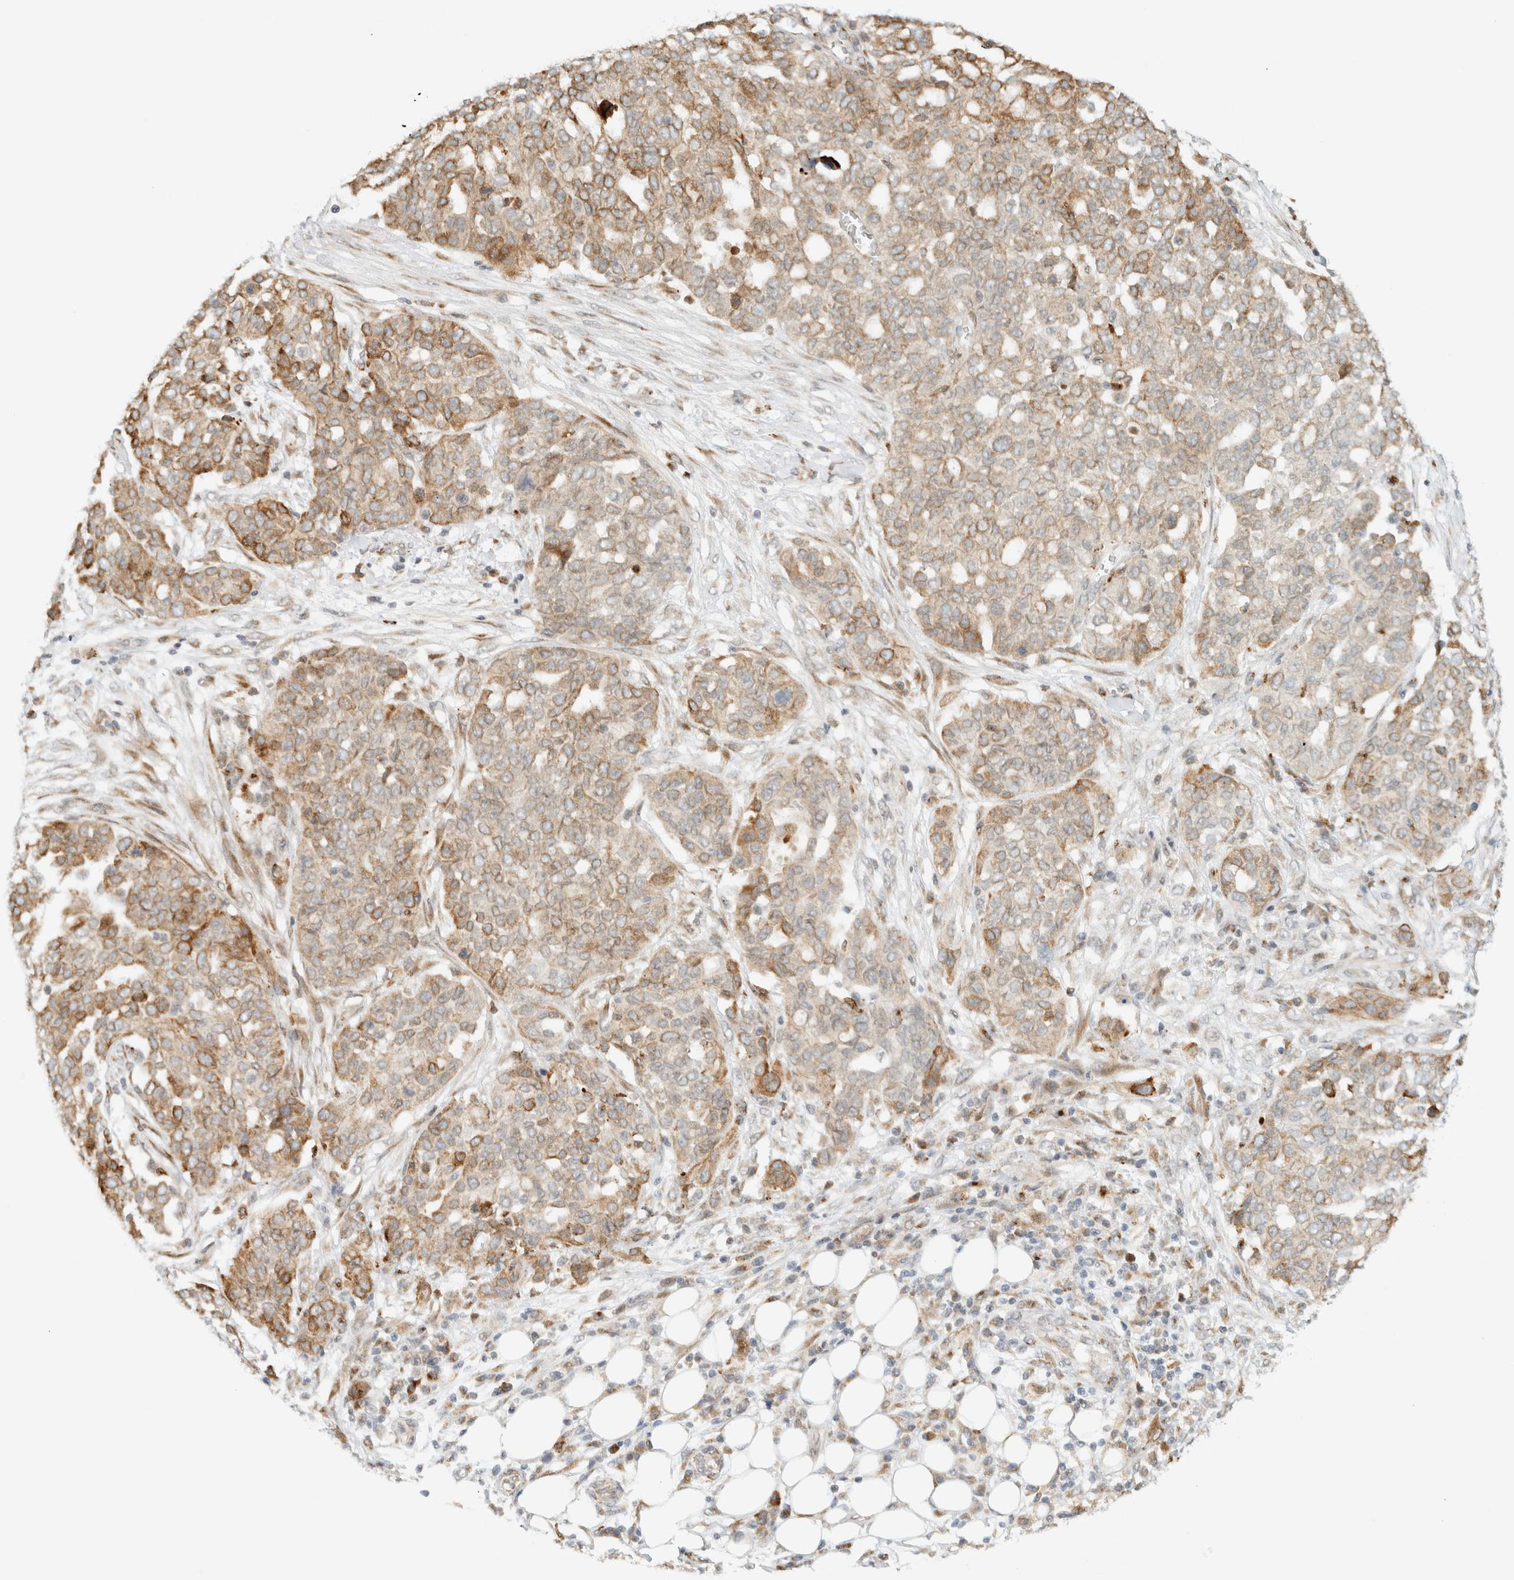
{"staining": {"intensity": "moderate", "quantity": "<25%", "location": "cytoplasmic/membranous"}, "tissue": "ovarian cancer", "cell_type": "Tumor cells", "image_type": "cancer", "snomed": [{"axis": "morphology", "description": "Cystadenocarcinoma, serous, NOS"}, {"axis": "topography", "description": "Soft tissue"}, {"axis": "topography", "description": "Ovary"}], "caption": "IHC image of ovarian serous cystadenocarcinoma stained for a protein (brown), which shows low levels of moderate cytoplasmic/membranous positivity in about <25% of tumor cells.", "gene": "ITPRID1", "patient": {"sex": "female", "age": 57}}